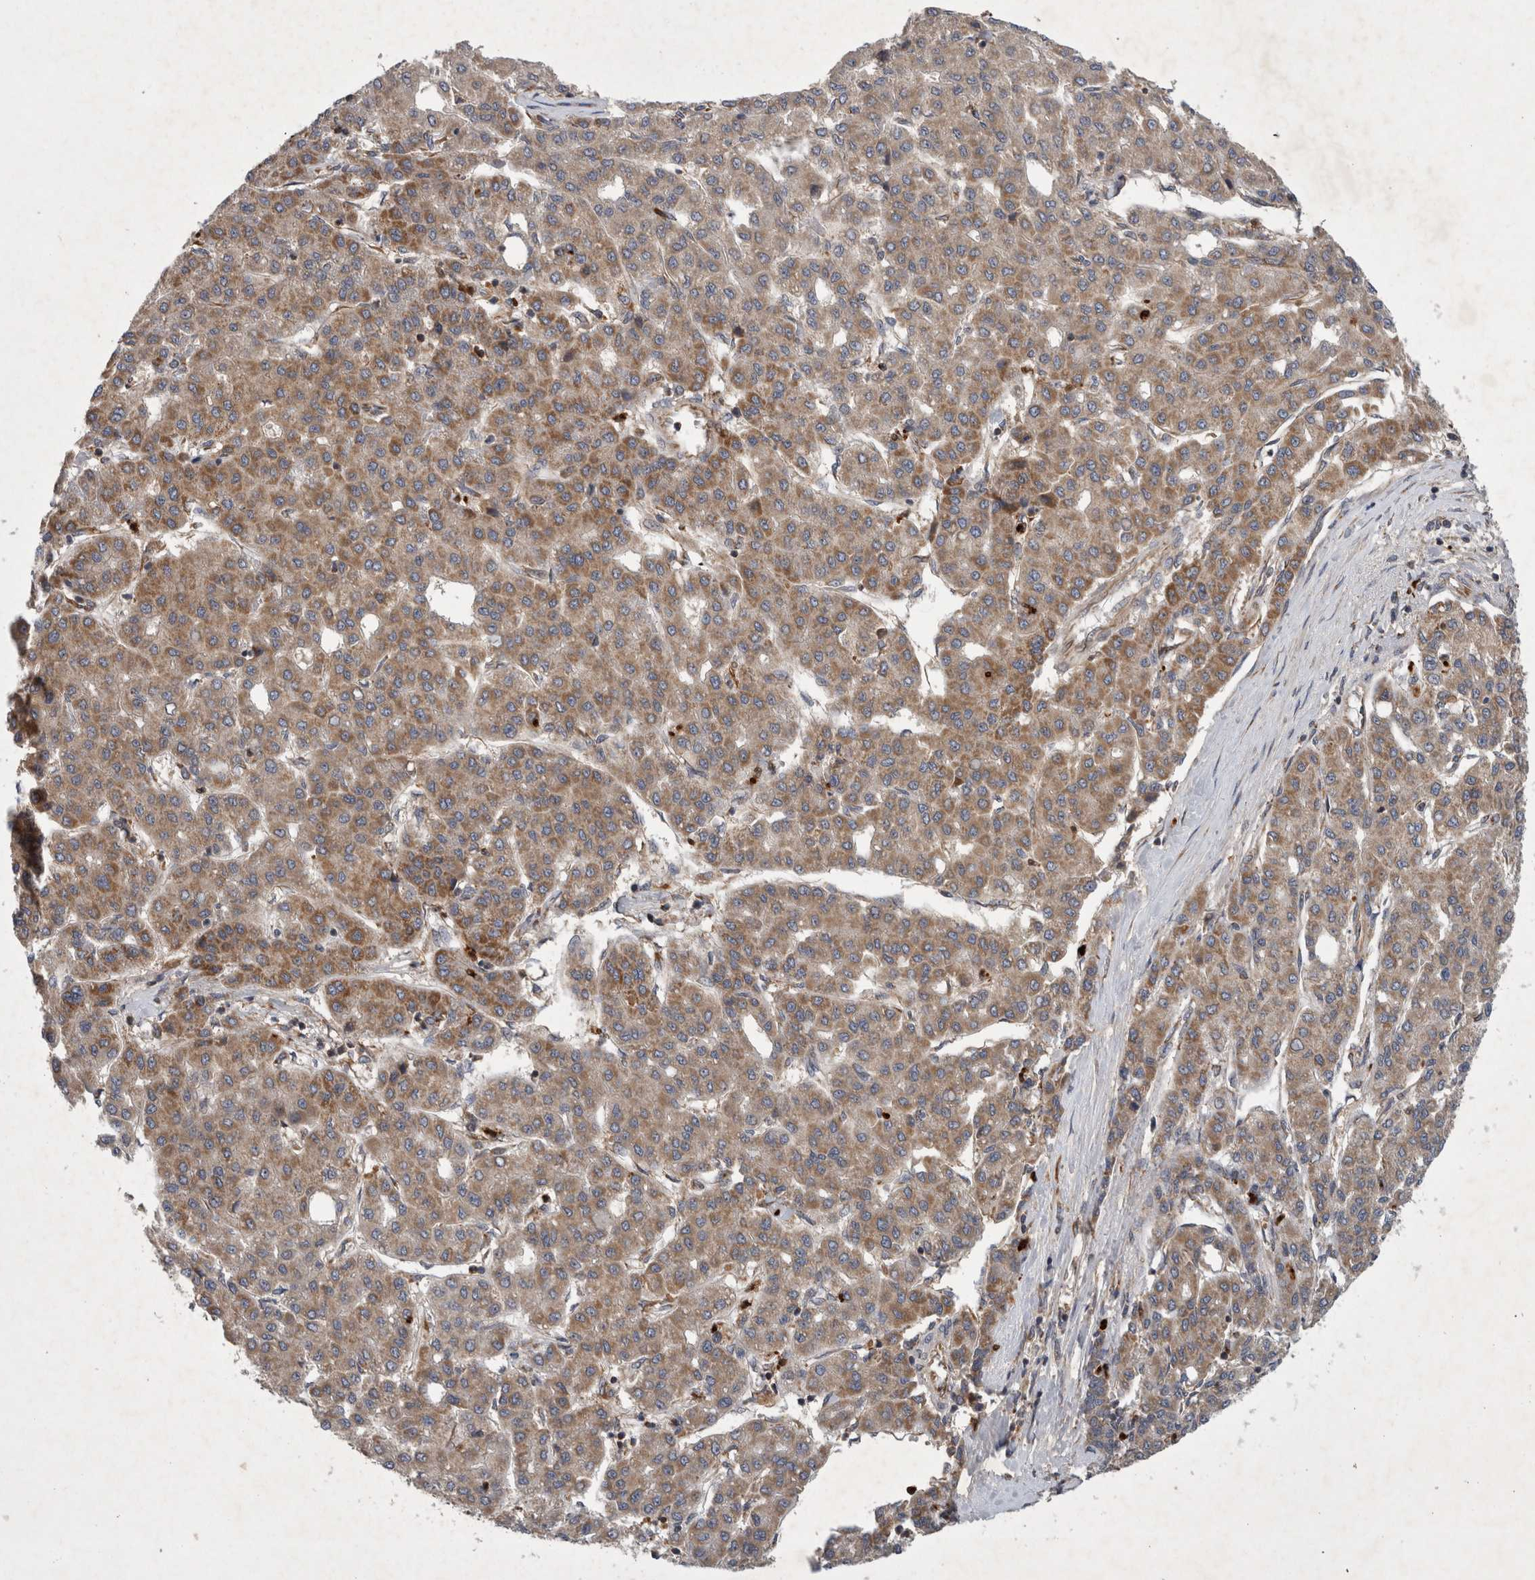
{"staining": {"intensity": "moderate", "quantity": ">75%", "location": "cytoplasmic/membranous"}, "tissue": "liver cancer", "cell_type": "Tumor cells", "image_type": "cancer", "snomed": [{"axis": "morphology", "description": "Carcinoma, Hepatocellular, NOS"}, {"axis": "topography", "description": "Liver"}], "caption": "Immunohistochemistry (IHC) image of human liver hepatocellular carcinoma stained for a protein (brown), which exhibits medium levels of moderate cytoplasmic/membranous positivity in about >75% of tumor cells.", "gene": "PDCD2", "patient": {"sex": "male", "age": 65}}